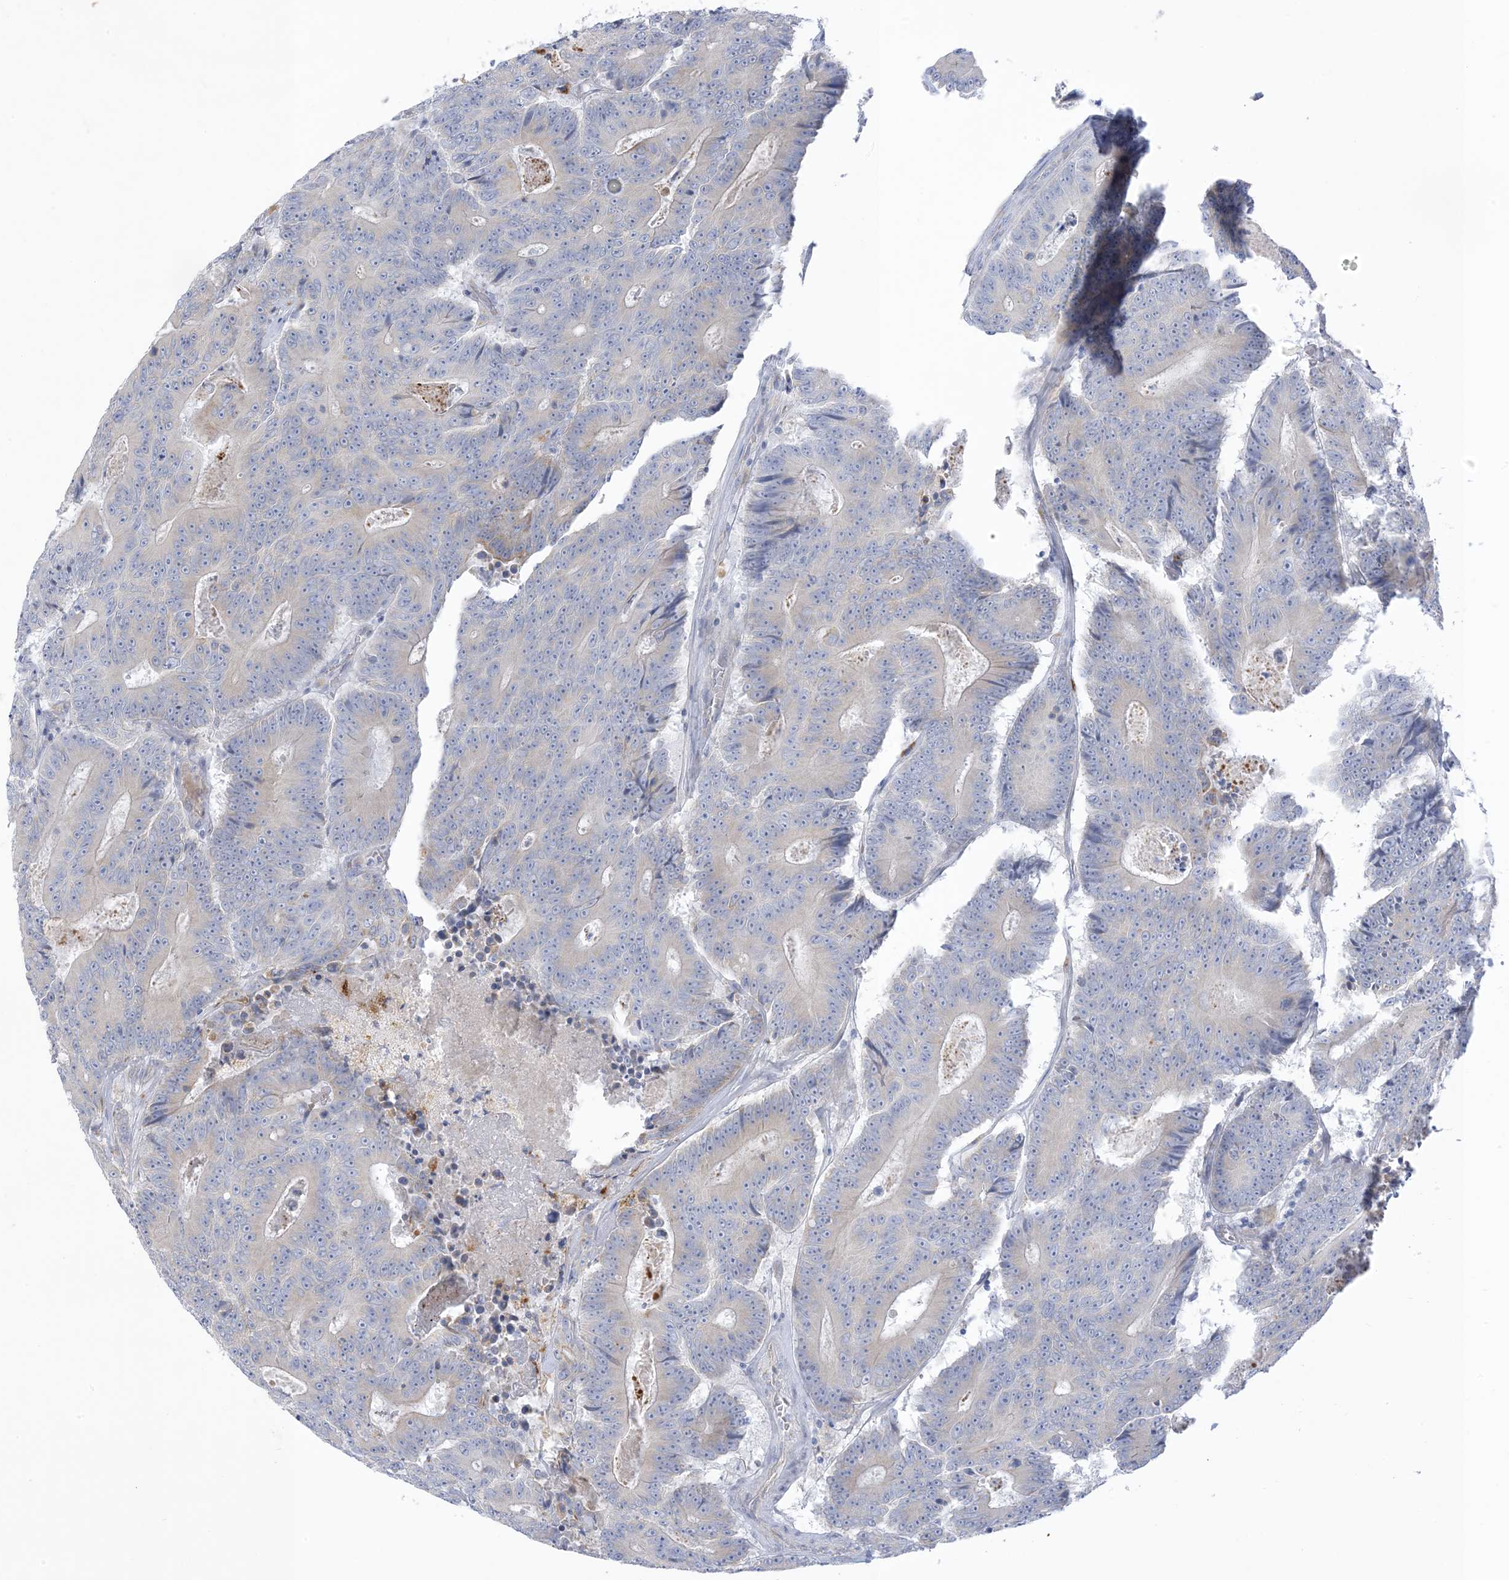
{"staining": {"intensity": "negative", "quantity": "none", "location": "none"}, "tissue": "colorectal cancer", "cell_type": "Tumor cells", "image_type": "cancer", "snomed": [{"axis": "morphology", "description": "Adenocarcinoma, NOS"}, {"axis": "topography", "description": "Colon"}], "caption": "Immunohistochemical staining of human colorectal cancer (adenocarcinoma) exhibits no significant expression in tumor cells. Nuclei are stained in blue.", "gene": "XIRP2", "patient": {"sex": "male", "age": 83}}